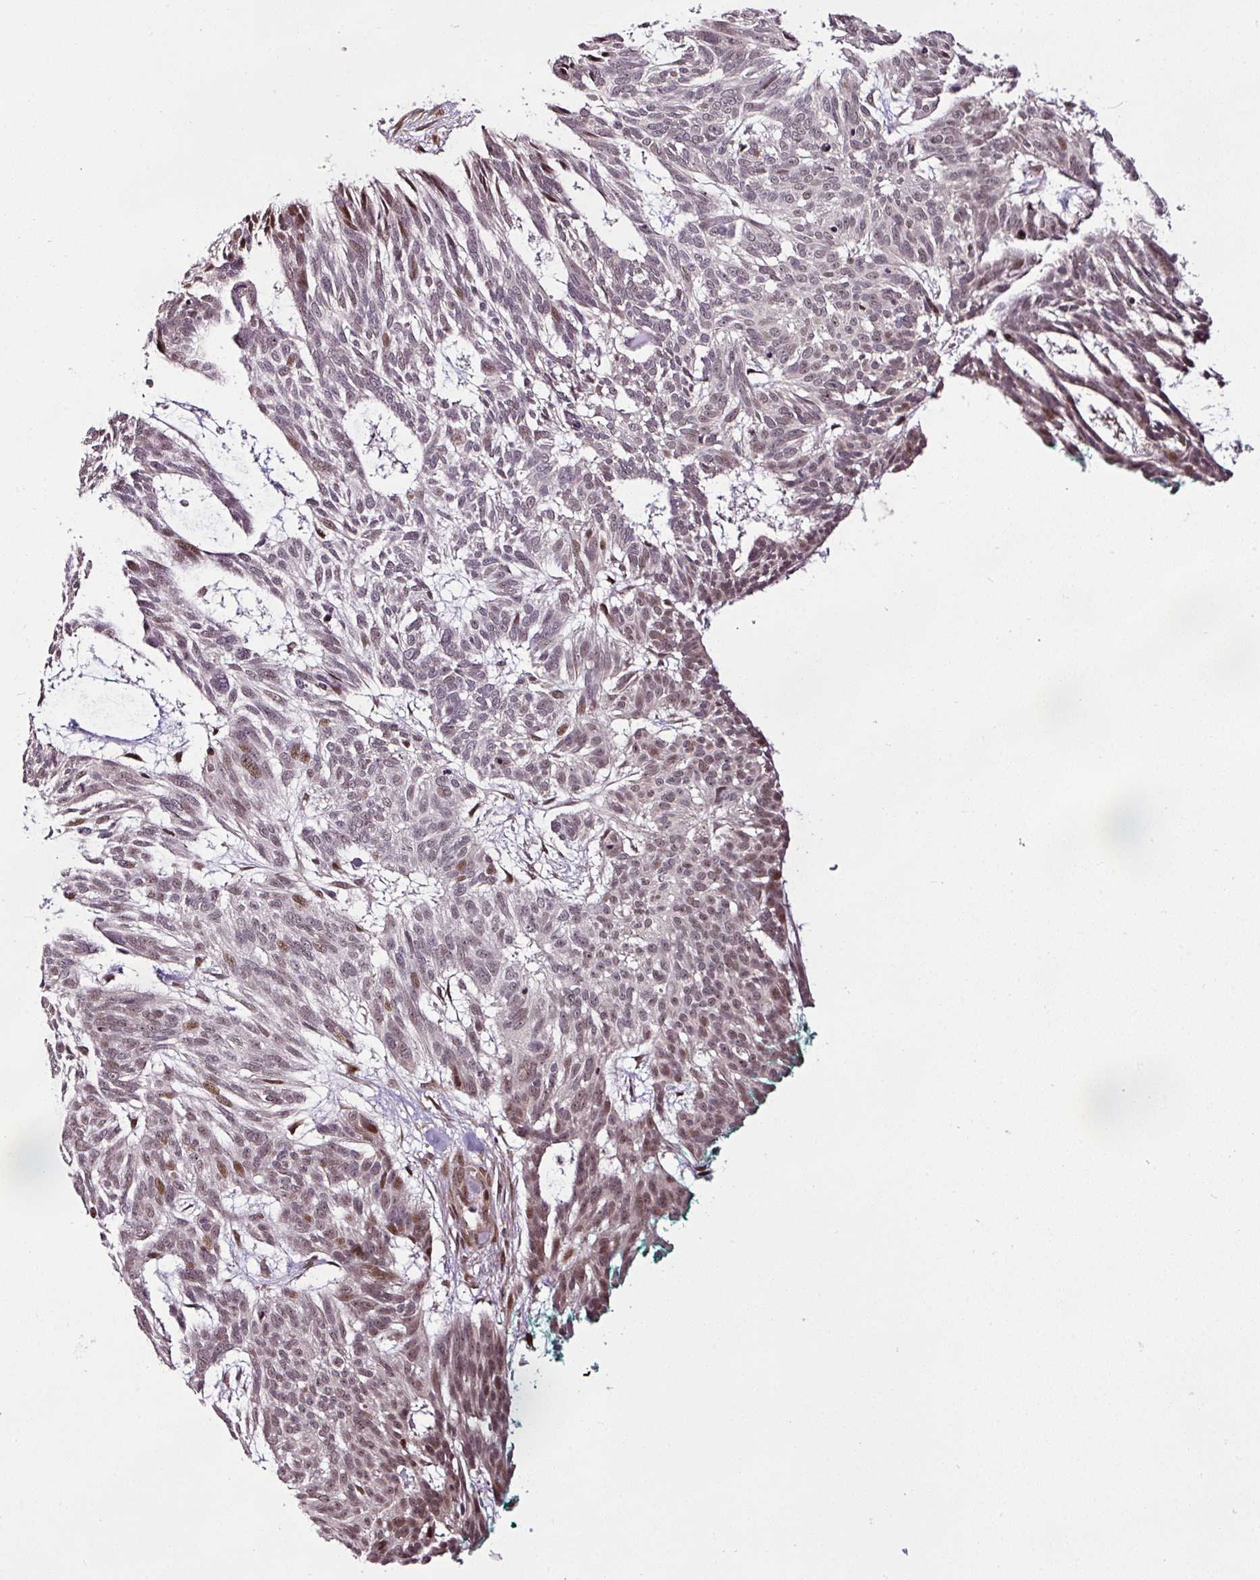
{"staining": {"intensity": "weak", "quantity": "<25%", "location": "nuclear"}, "tissue": "skin cancer", "cell_type": "Tumor cells", "image_type": "cancer", "snomed": [{"axis": "morphology", "description": "Basal cell carcinoma"}, {"axis": "topography", "description": "Skin"}], "caption": "IHC of human skin basal cell carcinoma demonstrates no positivity in tumor cells. (Stains: DAB immunohistochemistry (IHC) with hematoxylin counter stain, Microscopy: brightfield microscopy at high magnification).", "gene": "COPRS", "patient": {"sex": "male", "age": 88}}